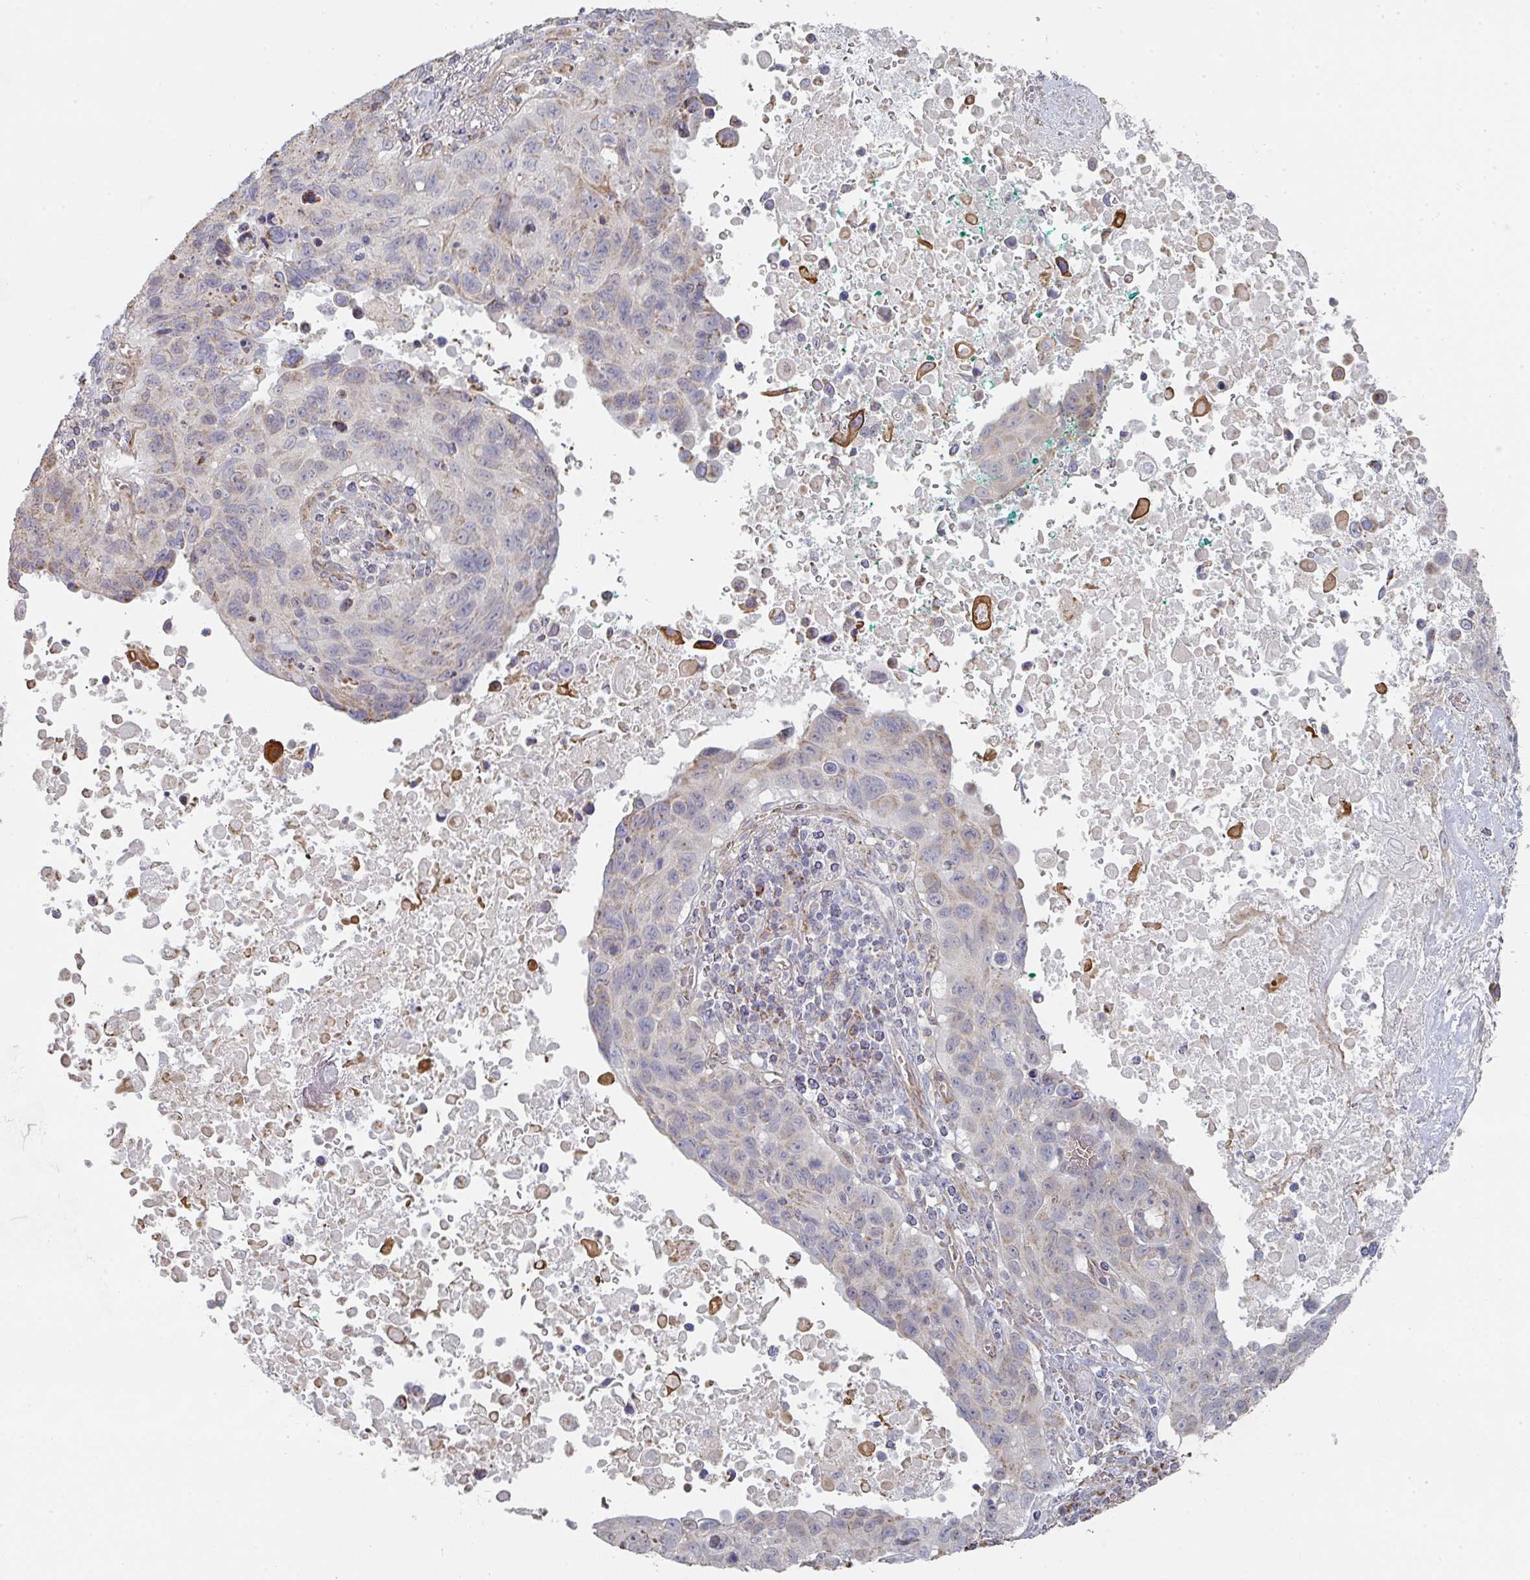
{"staining": {"intensity": "weak", "quantity": "<25%", "location": "cytoplasmic/membranous"}, "tissue": "lung cancer", "cell_type": "Tumor cells", "image_type": "cancer", "snomed": [{"axis": "morphology", "description": "Squamous cell carcinoma, NOS"}, {"axis": "topography", "description": "Lung"}], "caption": "Protein analysis of lung cancer shows no significant positivity in tumor cells.", "gene": "ZNF526", "patient": {"sex": "male", "age": 66}}